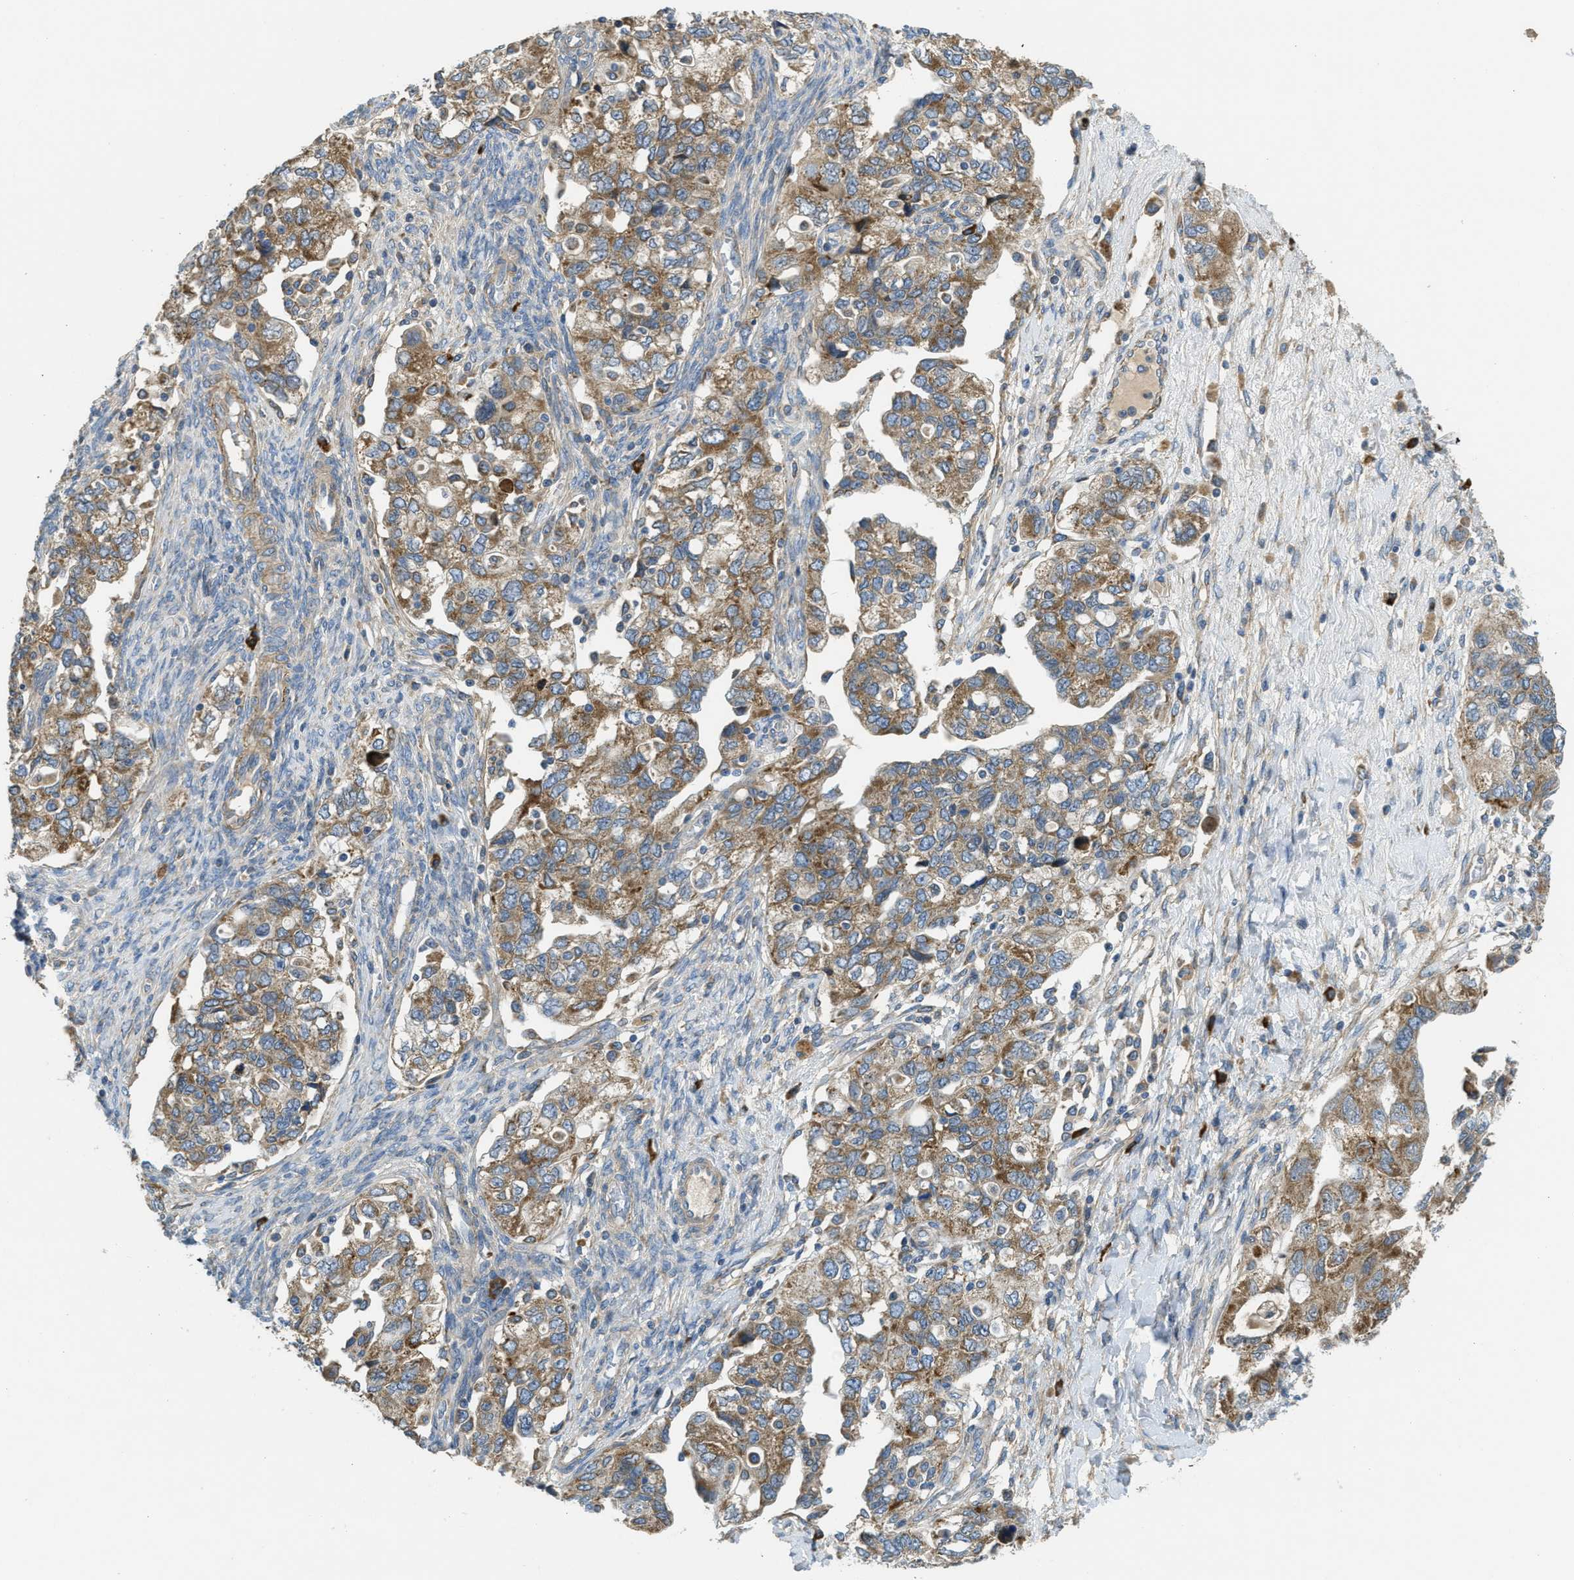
{"staining": {"intensity": "moderate", "quantity": ">75%", "location": "cytoplasmic/membranous"}, "tissue": "ovarian cancer", "cell_type": "Tumor cells", "image_type": "cancer", "snomed": [{"axis": "morphology", "description": "Carcinoma, NOS"}, {"axis": "morphology", "description": "Cystadenocarcinoma, serous, NOS"}, {"axis": "topography", "description": "Ovary"}], "caption": "DAB (3,3'-diaminobenzidine) immunohistochemical staining of human ovarian cancer (carcinoma) exhibits moderate cytoplasmic/membranous protein staining in about >75% of tumor cells.", "gene": "SSR1", "patient": {"sex": "female", "age": 69}}